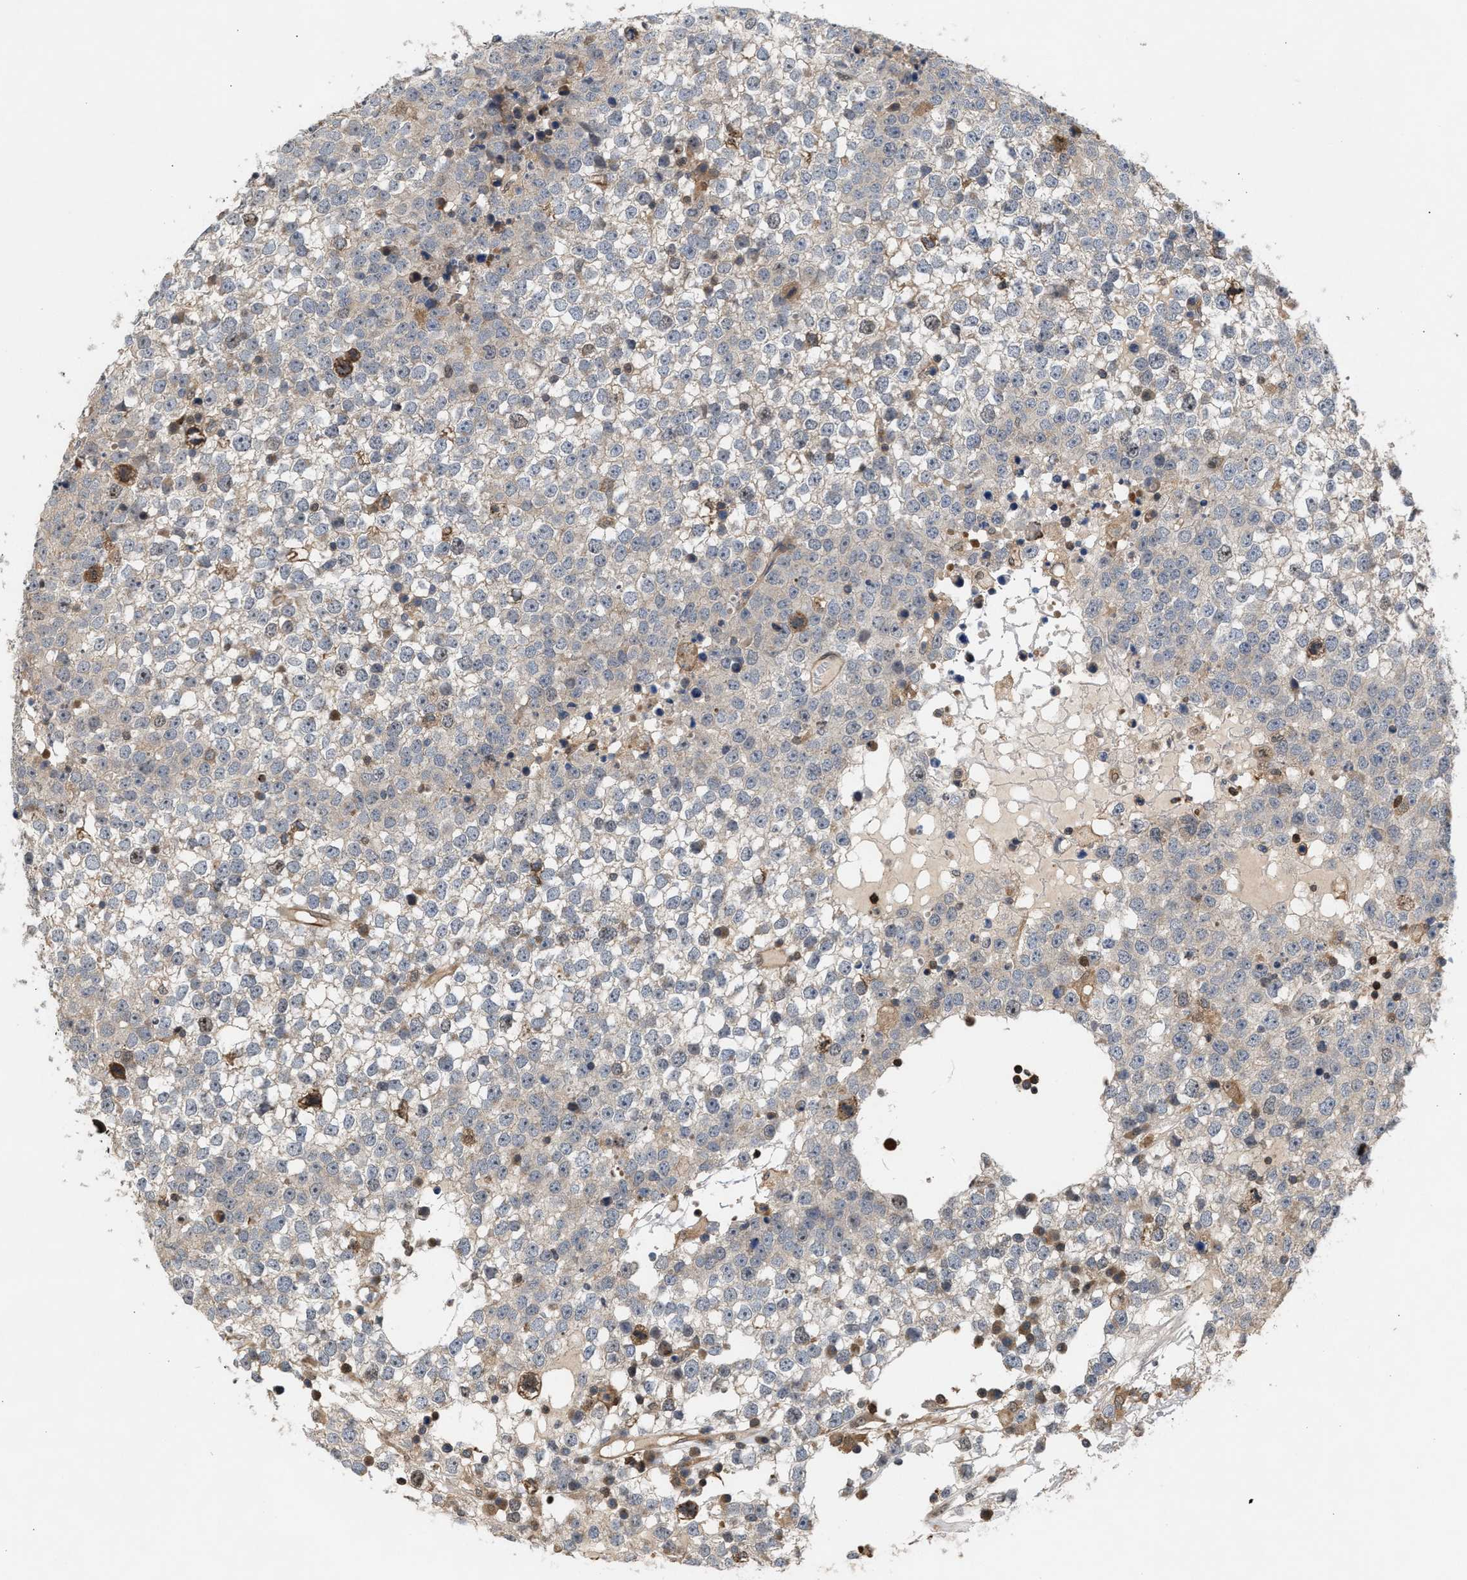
{"staining": {"intensity": "weak", "quantity": "<25%", "location": "cytoplasmic/membranous"}, "tissue": "testis cancer", "cell_type": "Tumor cells", "image_type": "cancer", "snomed": [{"axis": "morphology", "description": "Seminoma, NOS"}, {"axis": "topography", "description": "Testis"}], "caption": "Immunohistochemistry histopathology image of human seminoma (testis) stained for a protein (brown), which demonstrates no staining in tumor cells.", "gene": "GLOD4", "patient": {"sex": "male", "age": 65}}